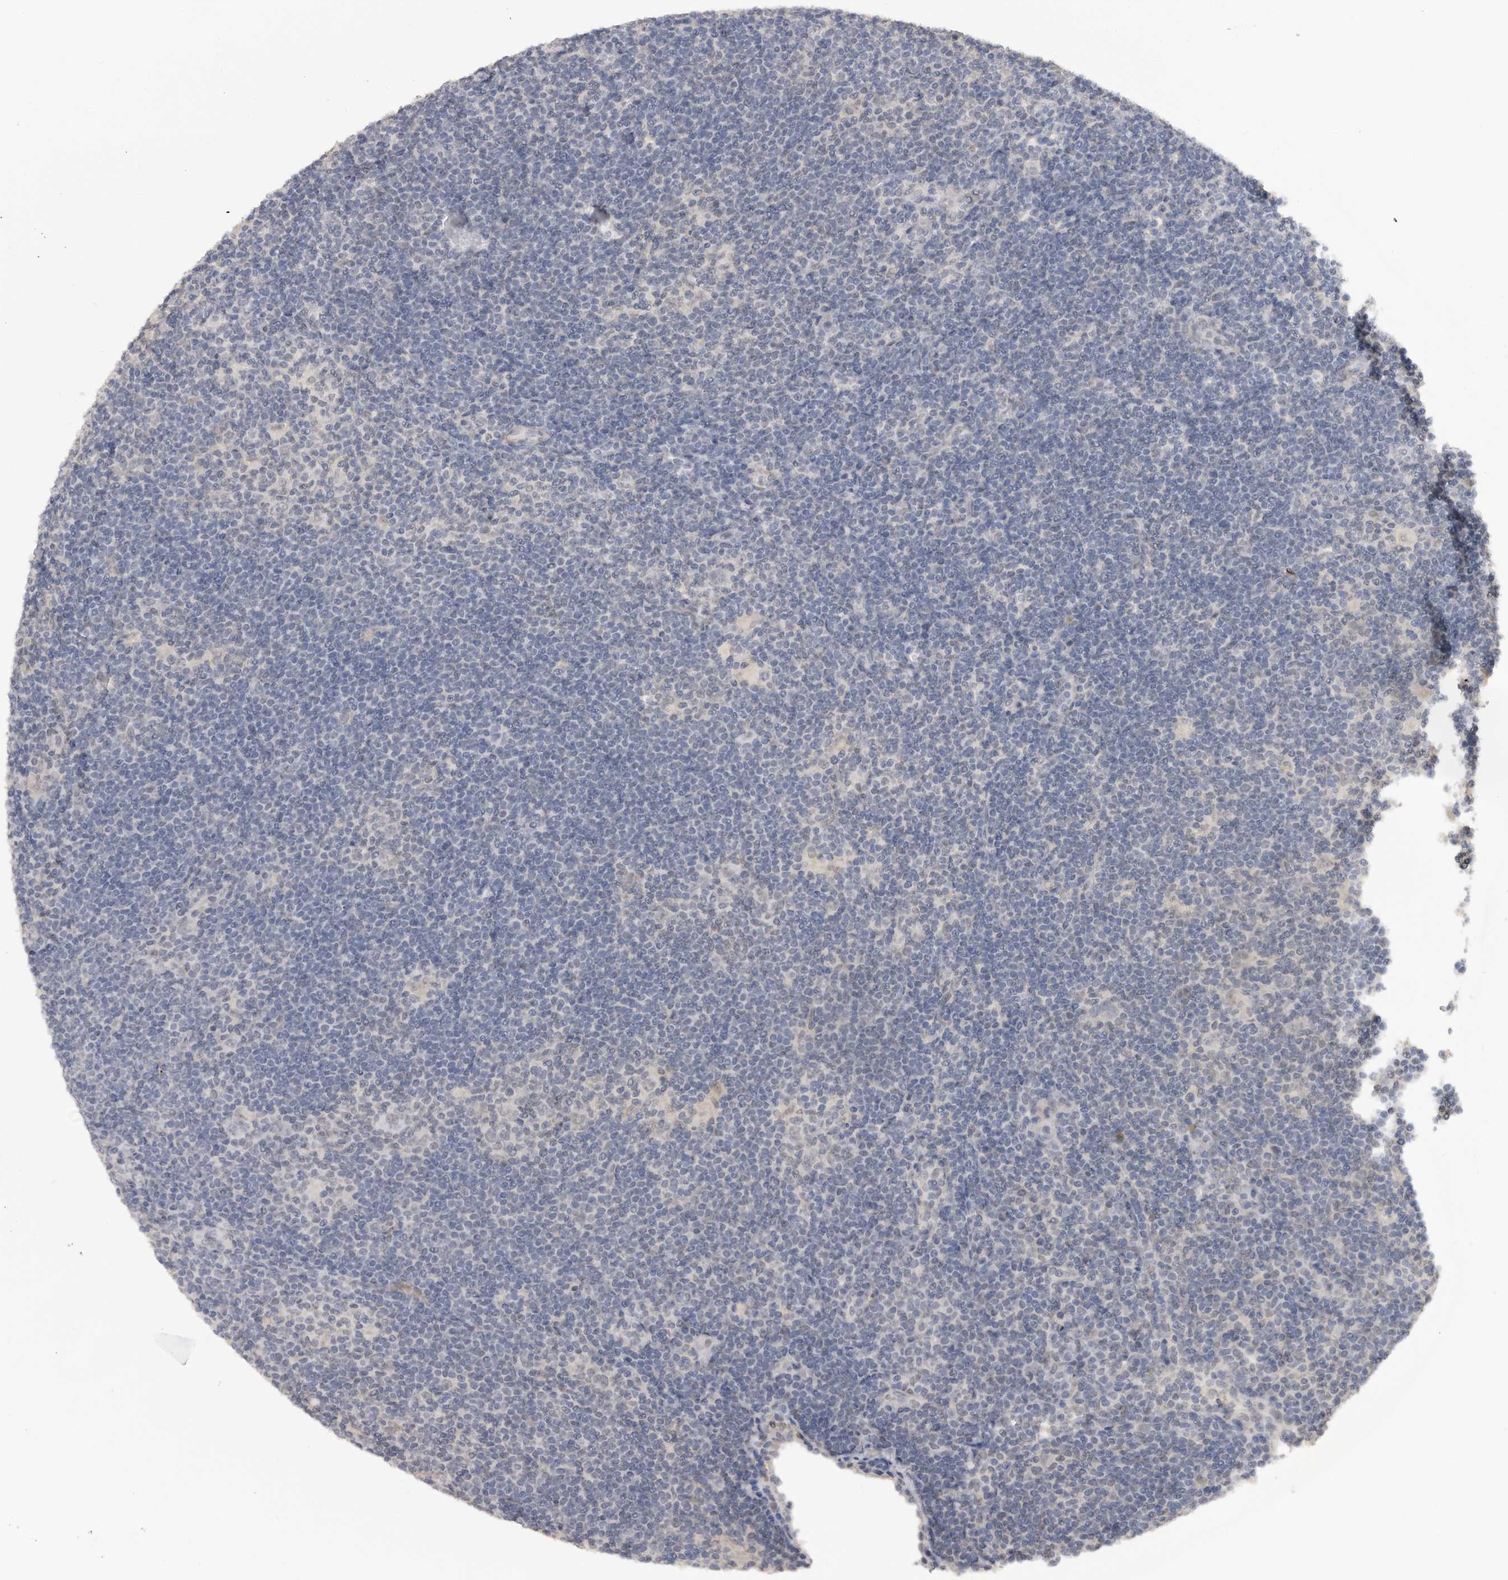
{"staining": {"intensity": "negative", "quantity": "none", "location": "none"}, "tissue": "lymphoma", "cell_type": "Tumor cells", "image_type": "cancer", "snomed": [{"axis": "morphology", "description": "Hodgkin's disease, NOS"}, {"axis": "topography", "description": "Lymph node"}], "caption": "An image of lymphoma stained for a protein reveals no brown staining in tumor cells.", "gene": "PLEKHF1", "patient": {"sex": "female", "age": 57}}